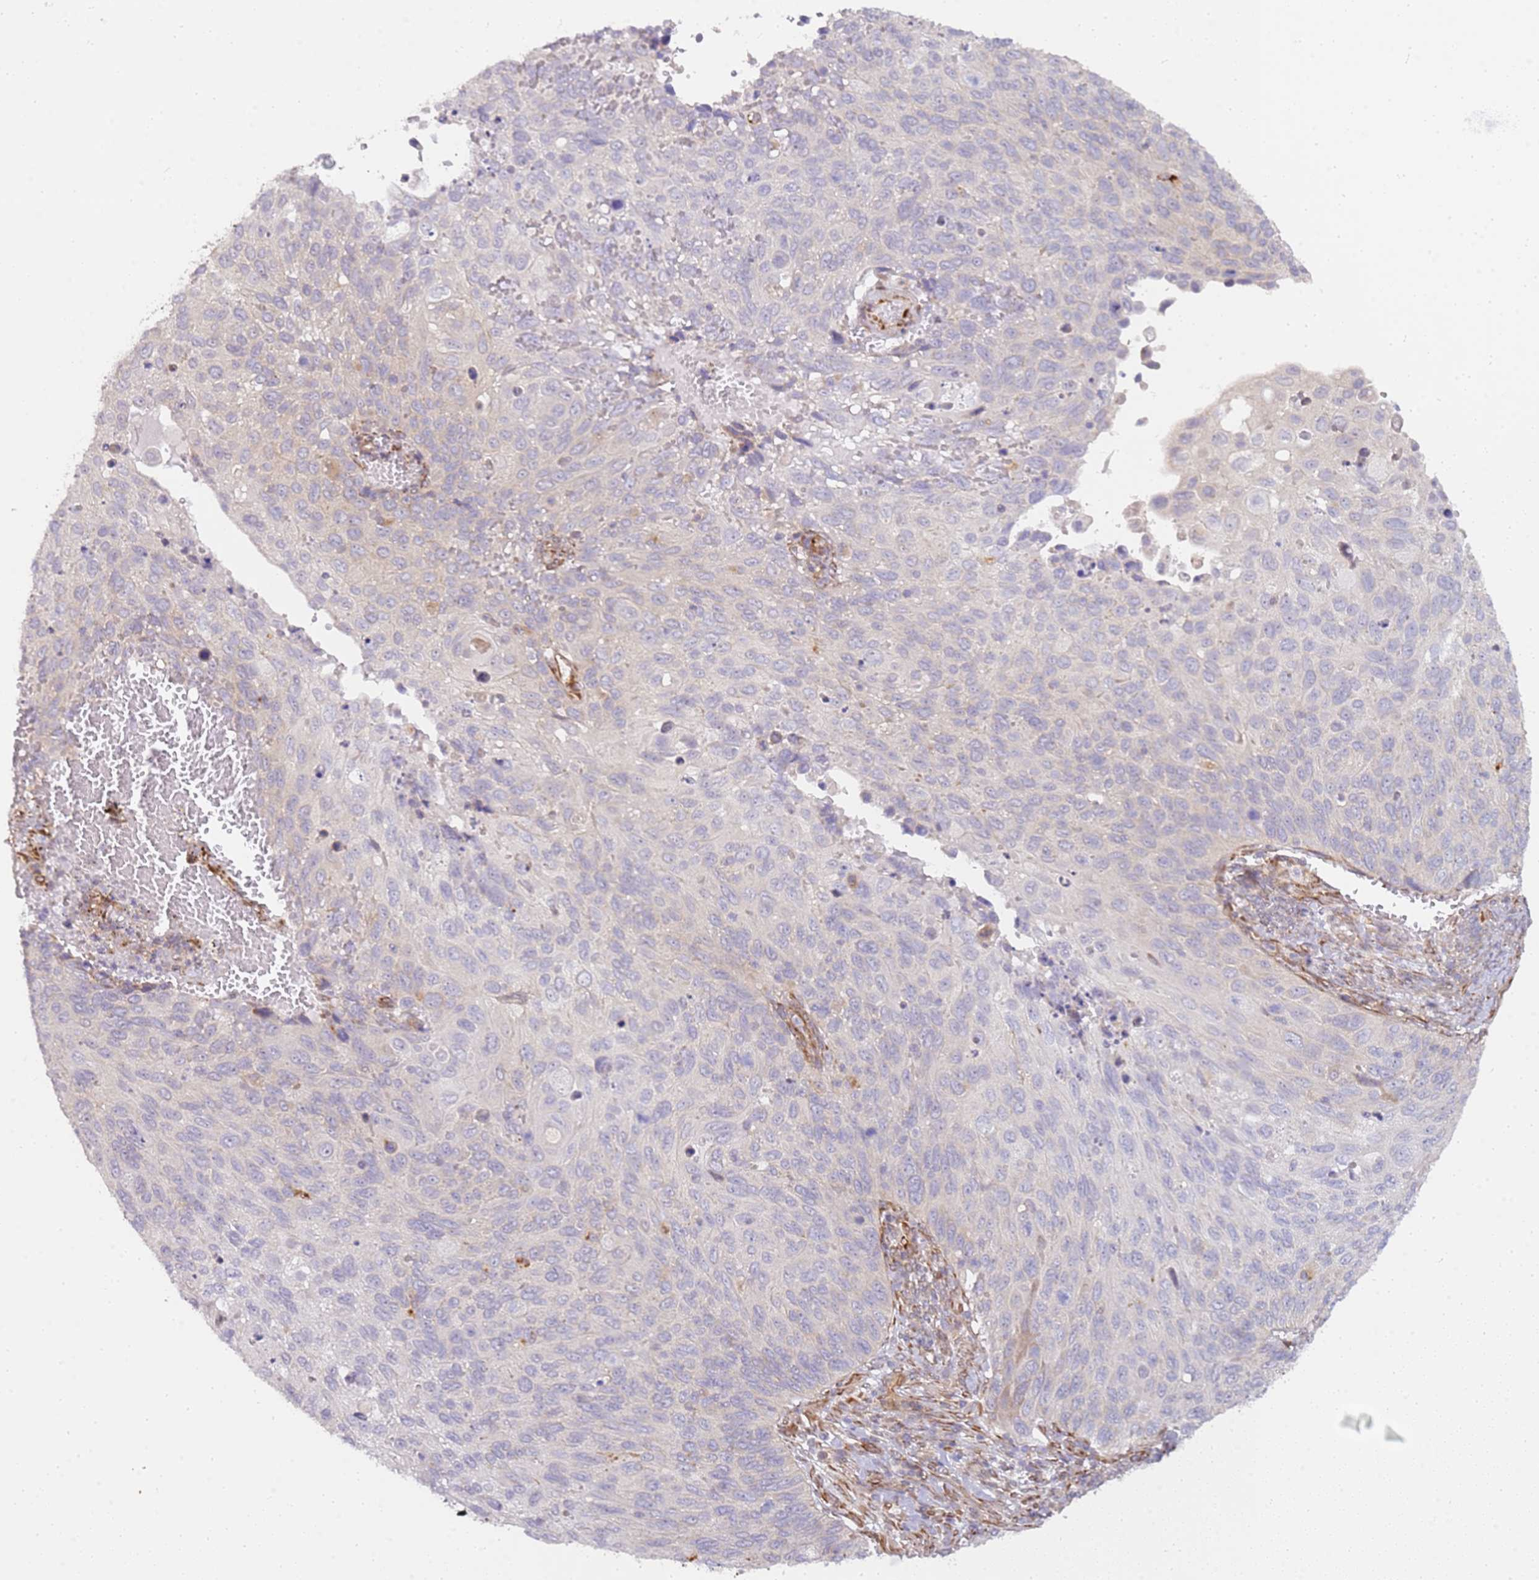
{"staining": {"intensity": "negative", "quantity": "none", "location": "none"}, "tissue": "cervical cancer", "cell_type": "Tumor cells", "image_type": "cancer", "snomed": [{"axis": "morphology", "description": "Squamous cell carcinoma, NOS"}, {"axis": "topography", "description": "Cervix"}], "caption": "Immunohistochemical staining of cervical cancer (squamous cell carcinoma) demonstrates no significant staining in tumor cells.", "gene": "GRAP", "patient": {"sex": "female", "age": 70}}